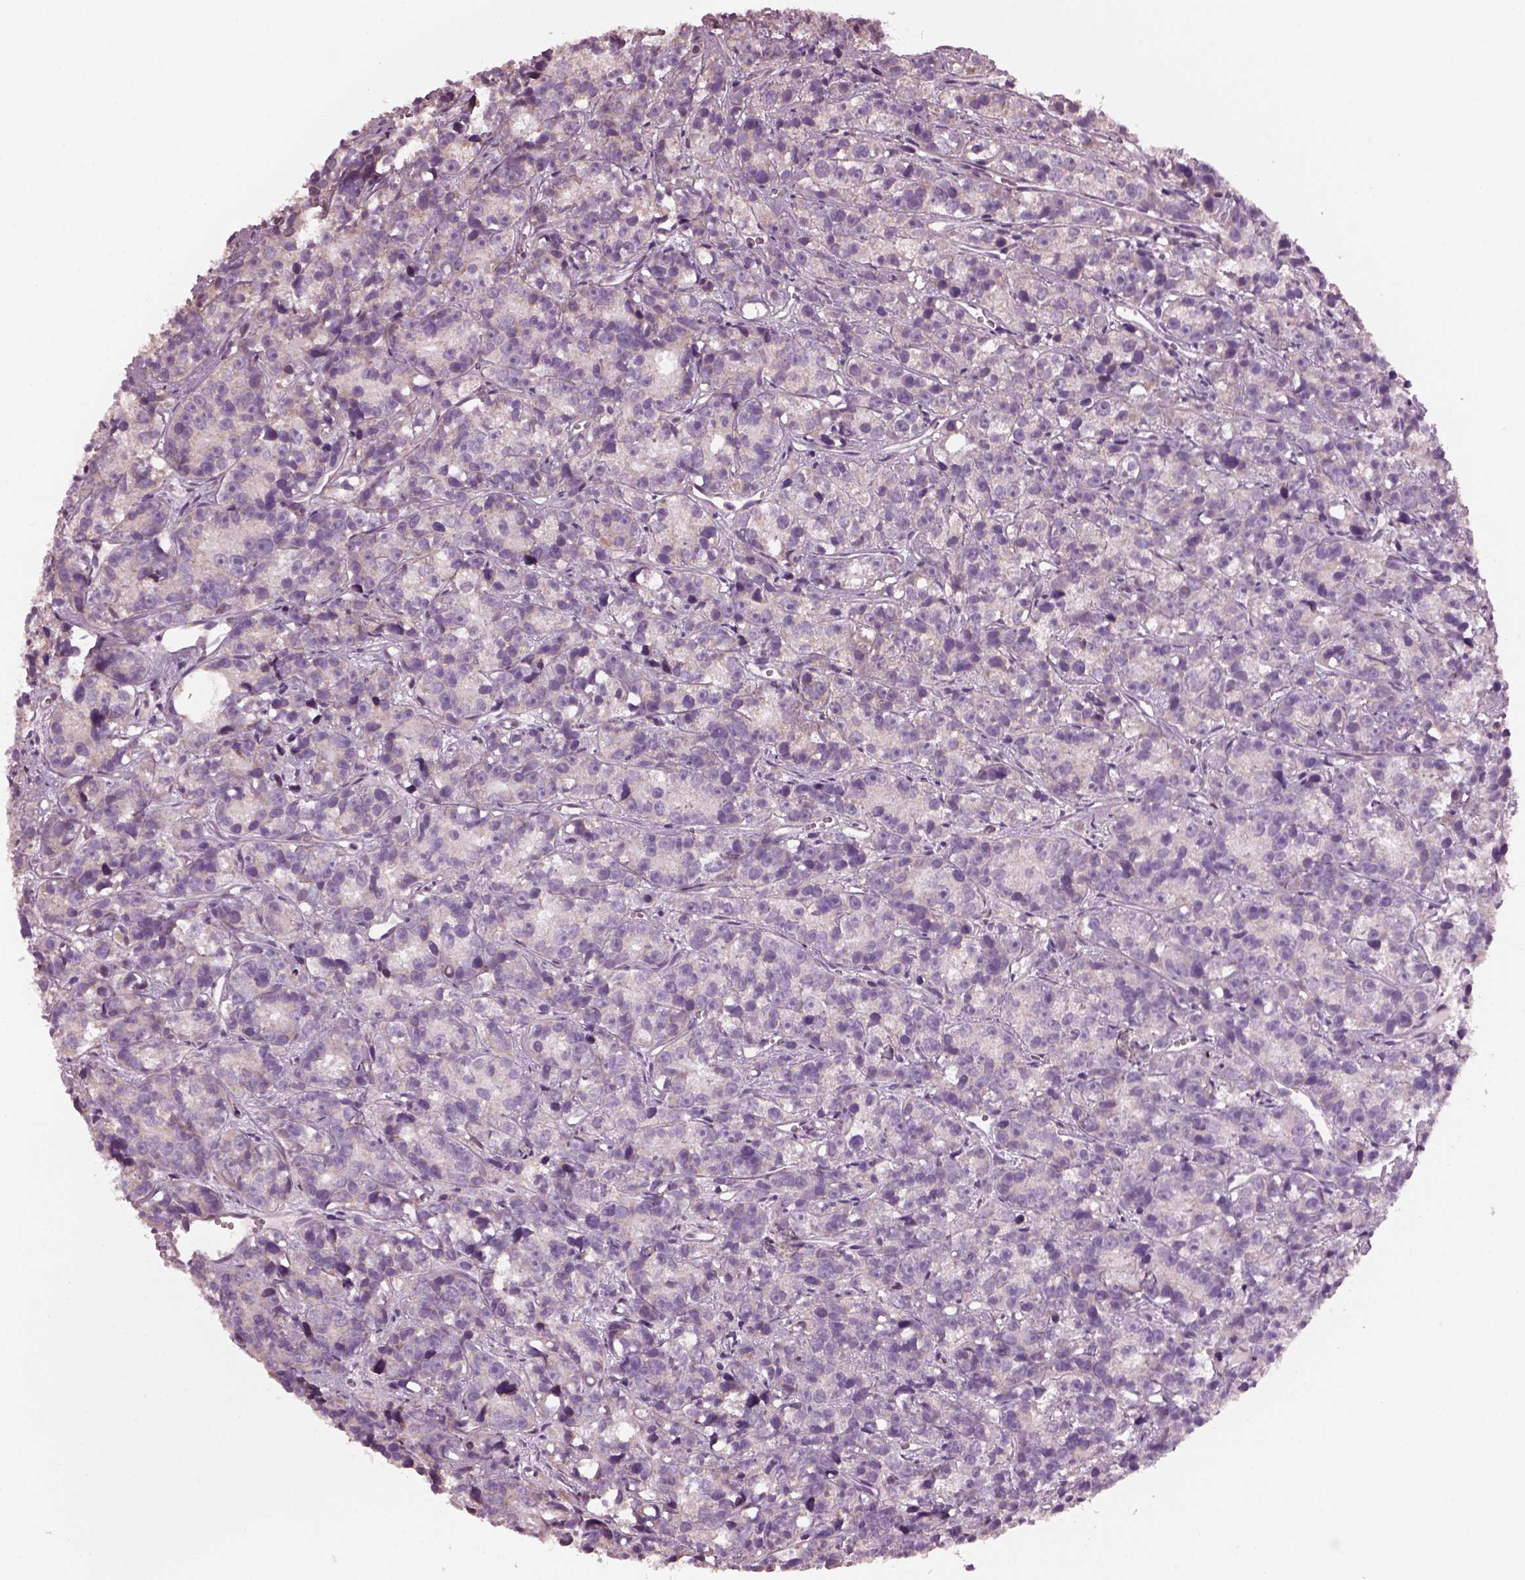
{"staining": {"intensity": "negative", "quantity": "none", "location": "none"}, "tissue": "prostate cancer", "cell_type": "Tumor cells", "image_type": "cancer", "snomed": [{"axis": "morphology", "description": "Adenocarcinoma, High grade"}, {"axis": "topography", "description": "Prostate"}], "caption": "This is a image of immunohistochemistry (IHC) staining of prostate cancer, which shows no expression in tumor cells. (Brightfield microscopy of DAB (3,3'-diaminobenzidine) immunohistochemistry (IHC) at high magnification).", "gene": "SPATA7", "patient": {"sex": "male", "age": 77}}